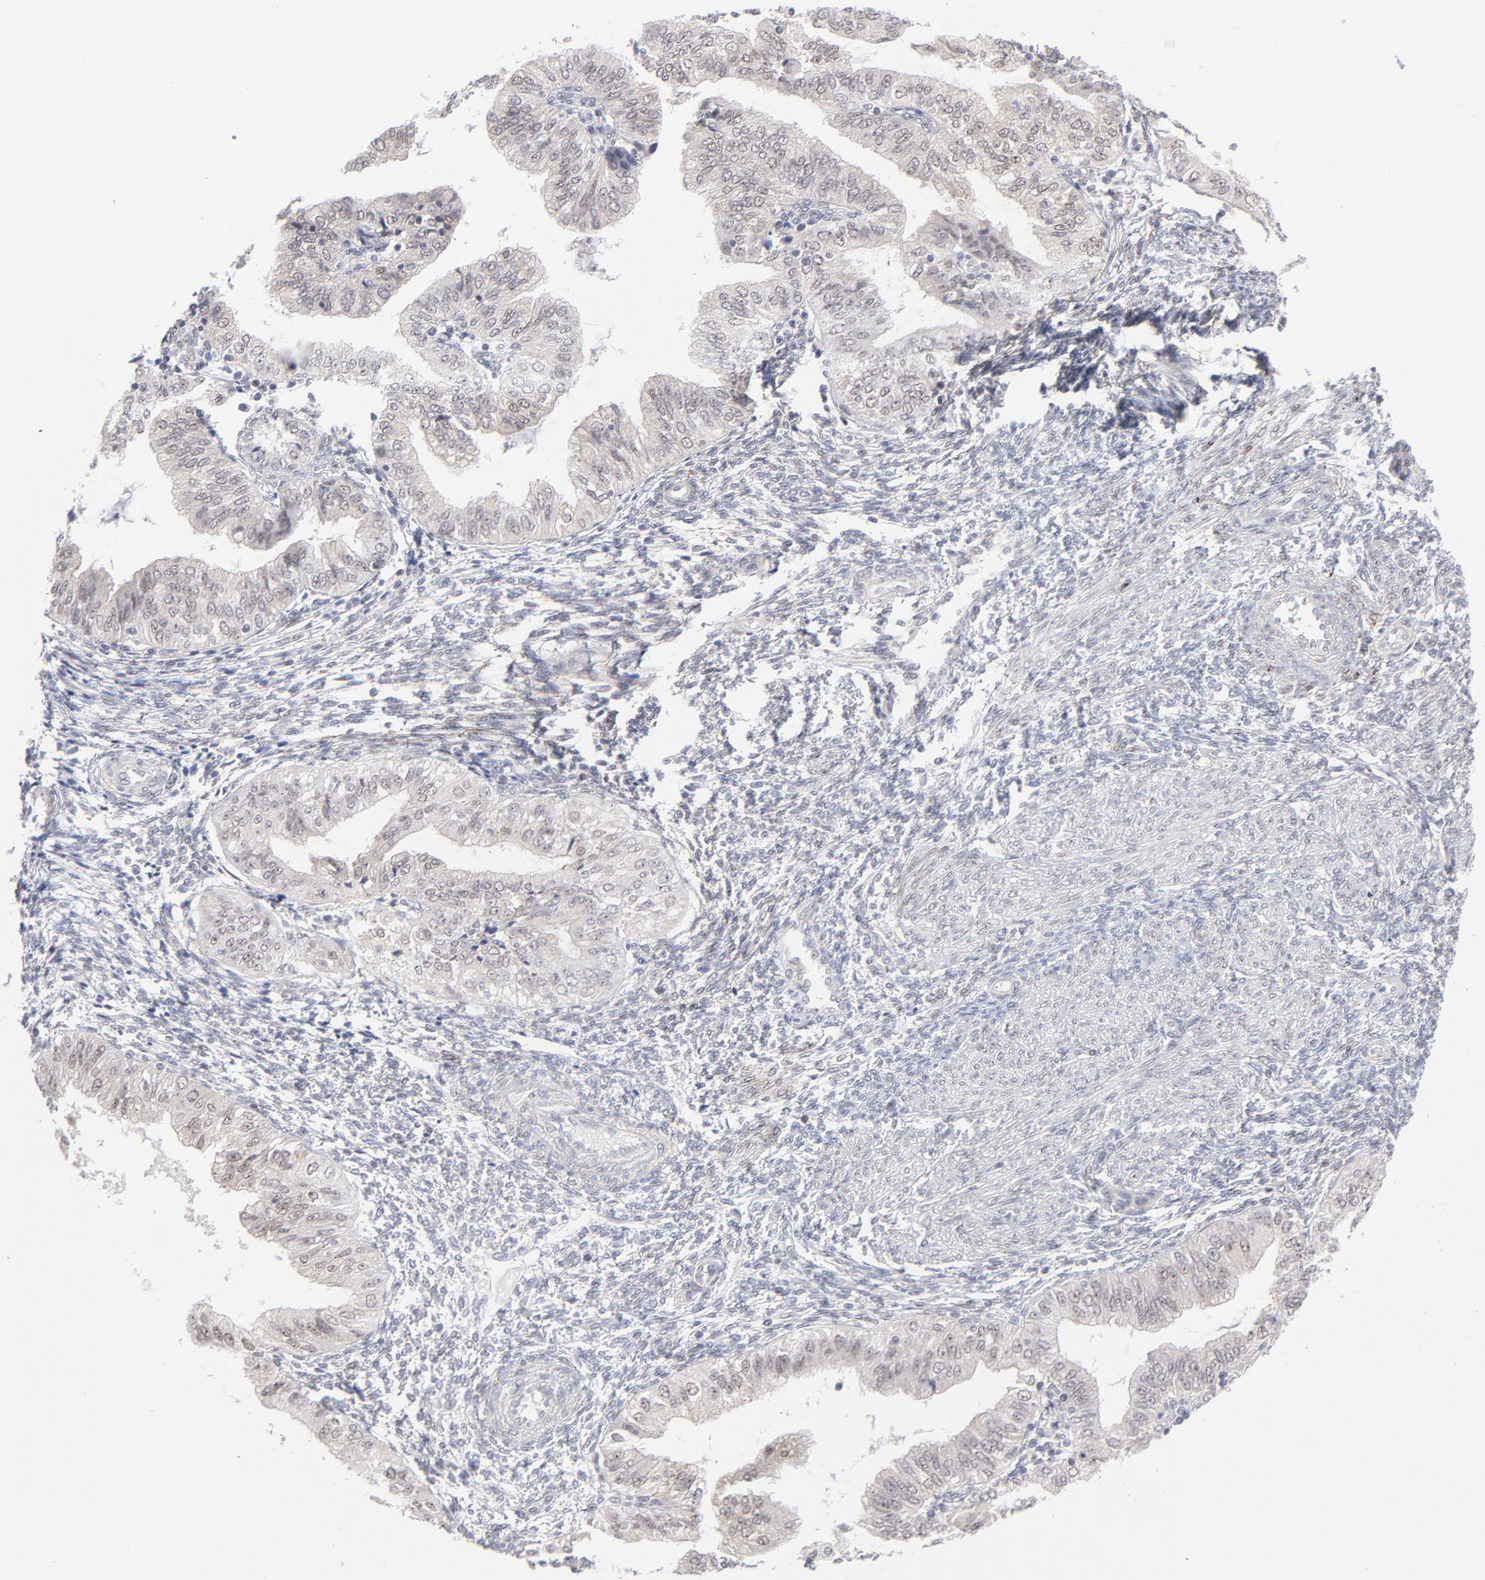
{"staining": {"intensity": "weak", "quantity": "25%-75%", "location": "cytoplasmic/membranous,nuclear"}, "tissue": "endometrial cancer", "cell_type": "Tumor cells", "image_type": "cancer", "snomed": [{"axis": "morphology", "description": "Adenocarcinoma, NOS"}, {"axis": "topography", "description": "Endometrium"}], "caption": "About 25%-75% of tumor cells in endometrial cancer exhibit weak cytoplasmic/membranous and nuclear protein positivity as visualized by brown immunohistochemical staining.", "gene": "NBN", "patient": {"sex": "female", "age": 51}}